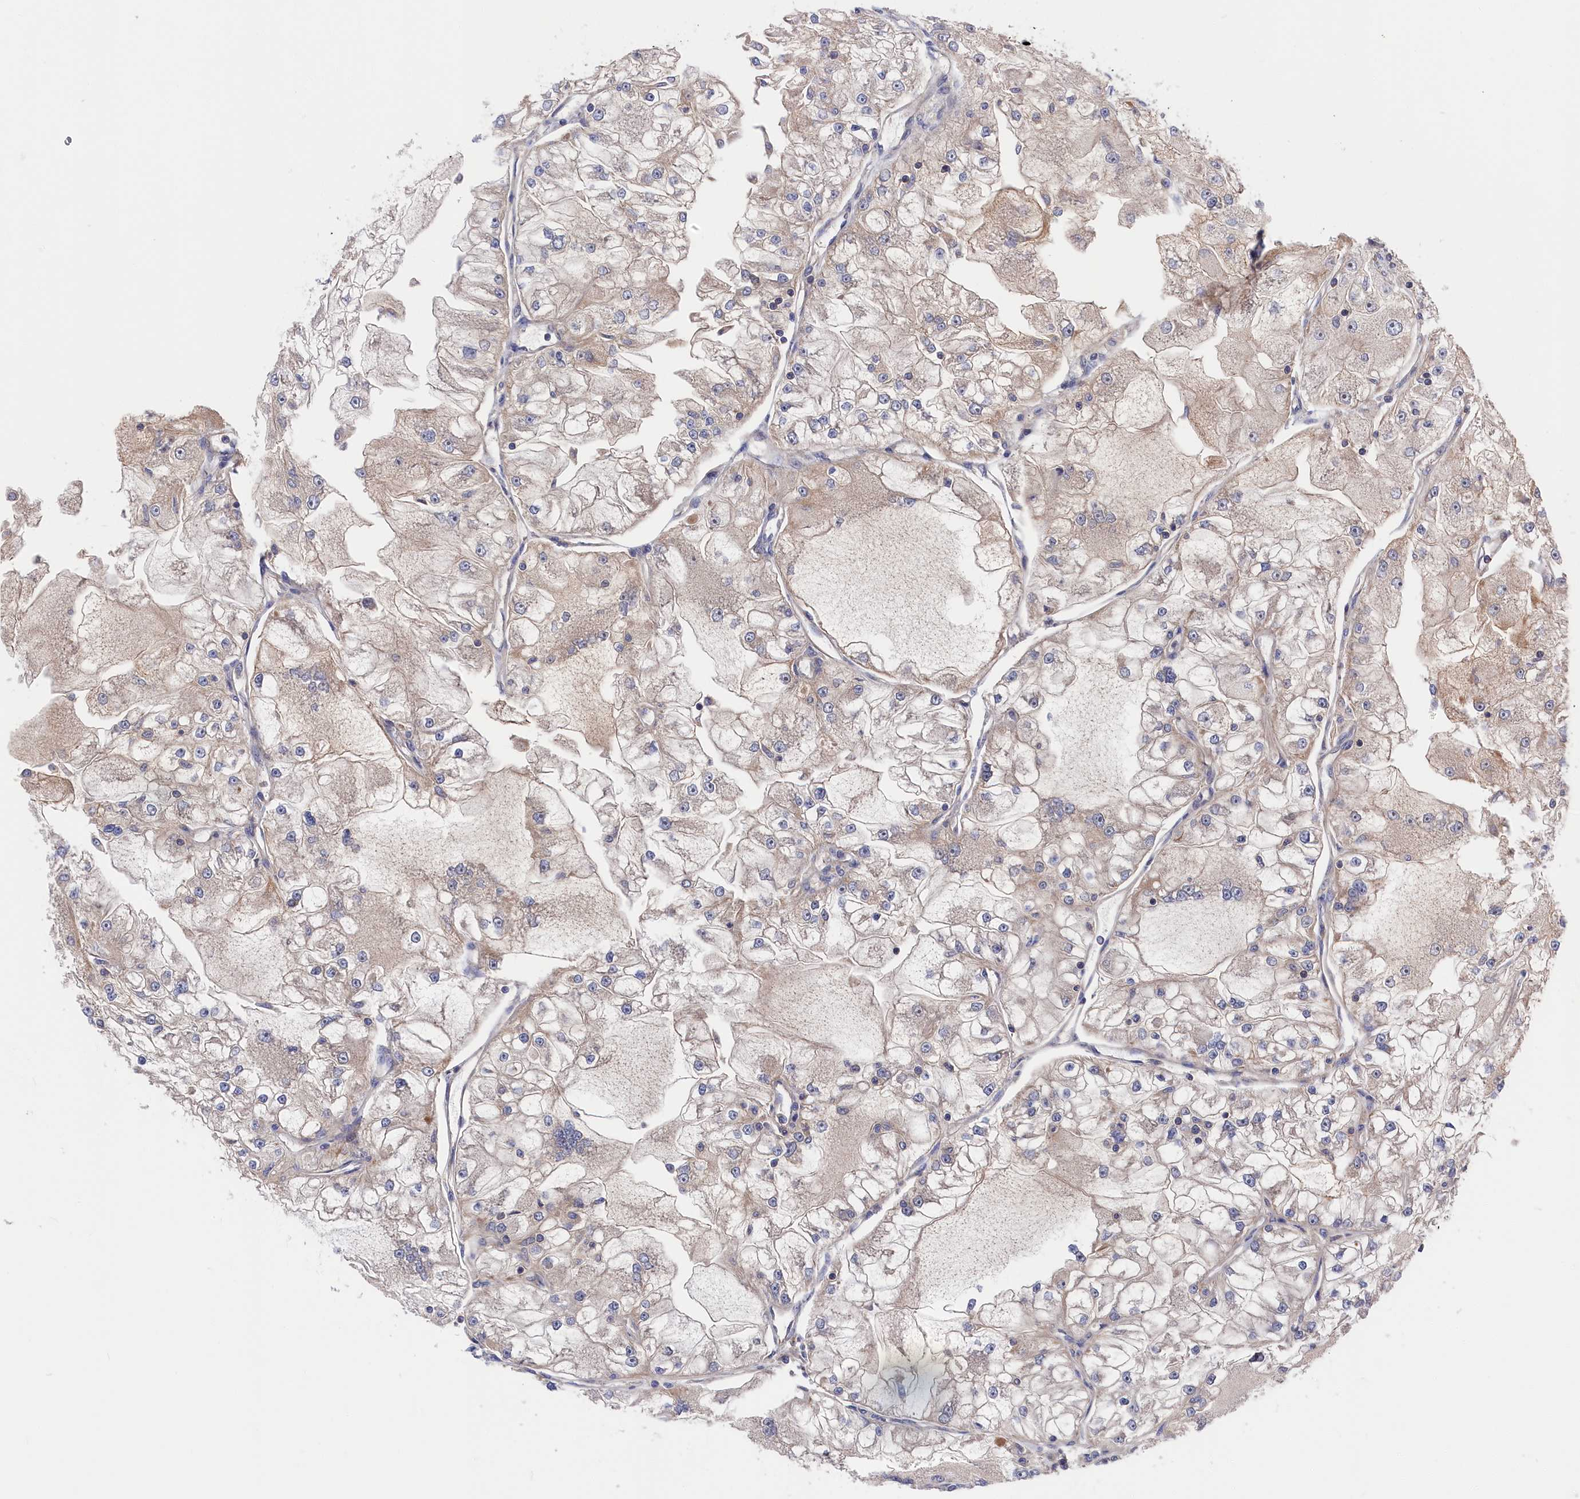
{"staining": {"intensity": "weak", "quantity": "<25%", "location": "cytoplasmic/membranous"}, "tissue": "renal cancer", "cell_type": "Tumor cells", "image_type": "cancer", "snomed": [{"axis": "morphology", "description": "Adenocarcinoma, NOS"}, {"axis": "topography", "description": "Kidney"}], "caption": "High magnification brightfield microscopy of renal cancer stained with DAB (3,3'-diaminobenzidine) (brown) and counterstained with hematoxylin (blue): tumor cells show no significant positivity.", "gene": "LDHD", "patient": {"sex": "female", "age": 72}}